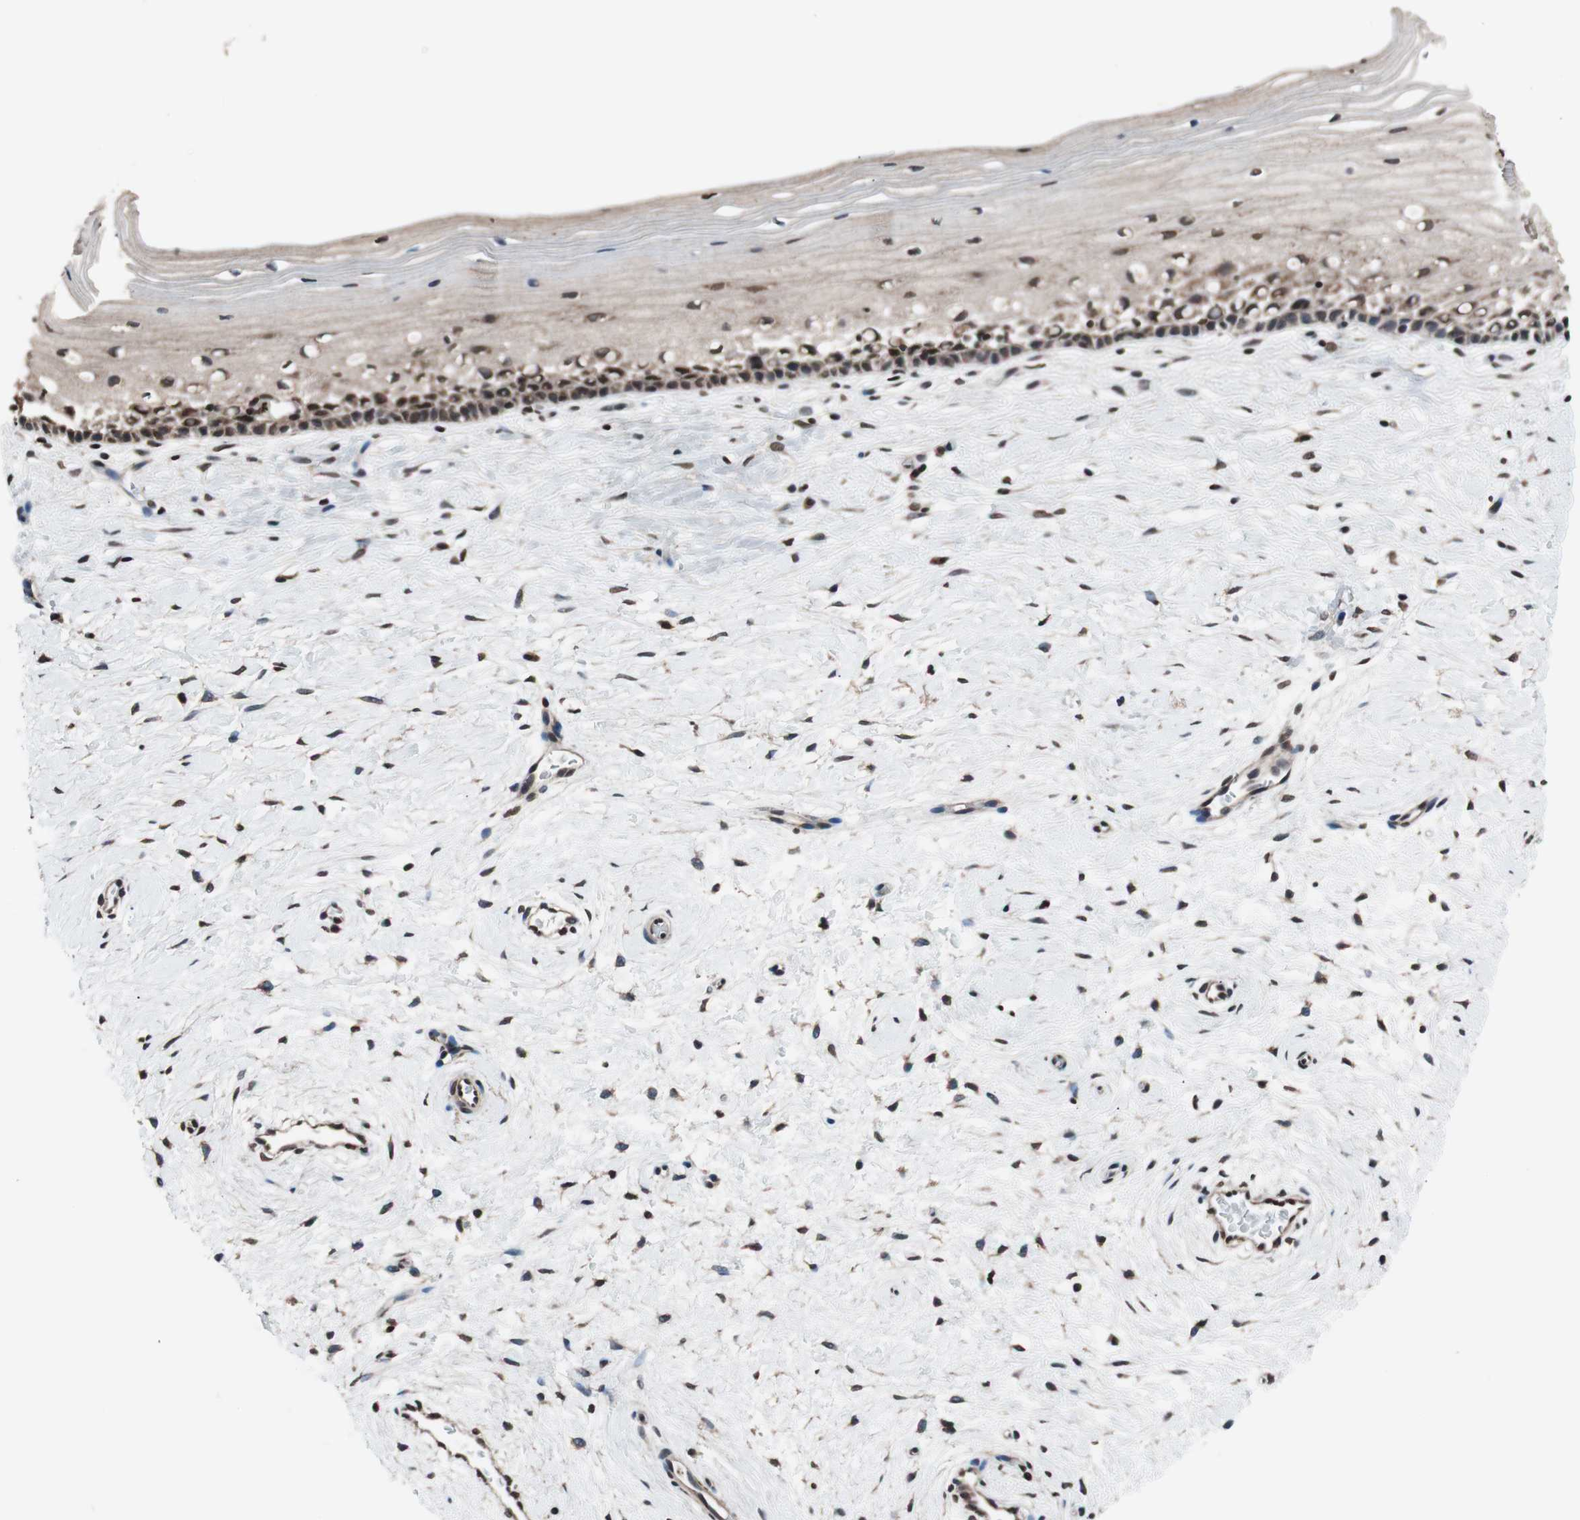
{"staining": {"intensity": "moderate", "quantity": ">75%", "location": "cytoplasmic/membranous,nuclear"}, "tissue": "cervix", "cell_type": "Glandular cells", "image_type": "normal", "snomed": [{"axis": "morphology", "description": "Normal tissue, NOS"}, {"axis": "topography", "description": "Cervix"}], "caption": "Immunohistochemistry (IHC) staining of unremarkable cervix, which exhibits medium levels of moderate cytoplasmic/membranous,nuclear staining in approximately >75% of glandular cells indicating moderate cytoplasmic/membranous,nuclear protein expression. The staining was performed using DAB (brown) for protein detection and nuclei were counterstained in hematoxylin (blue).", "gene": "RFC1", "patient": {"sex": "female", "age": 39}}